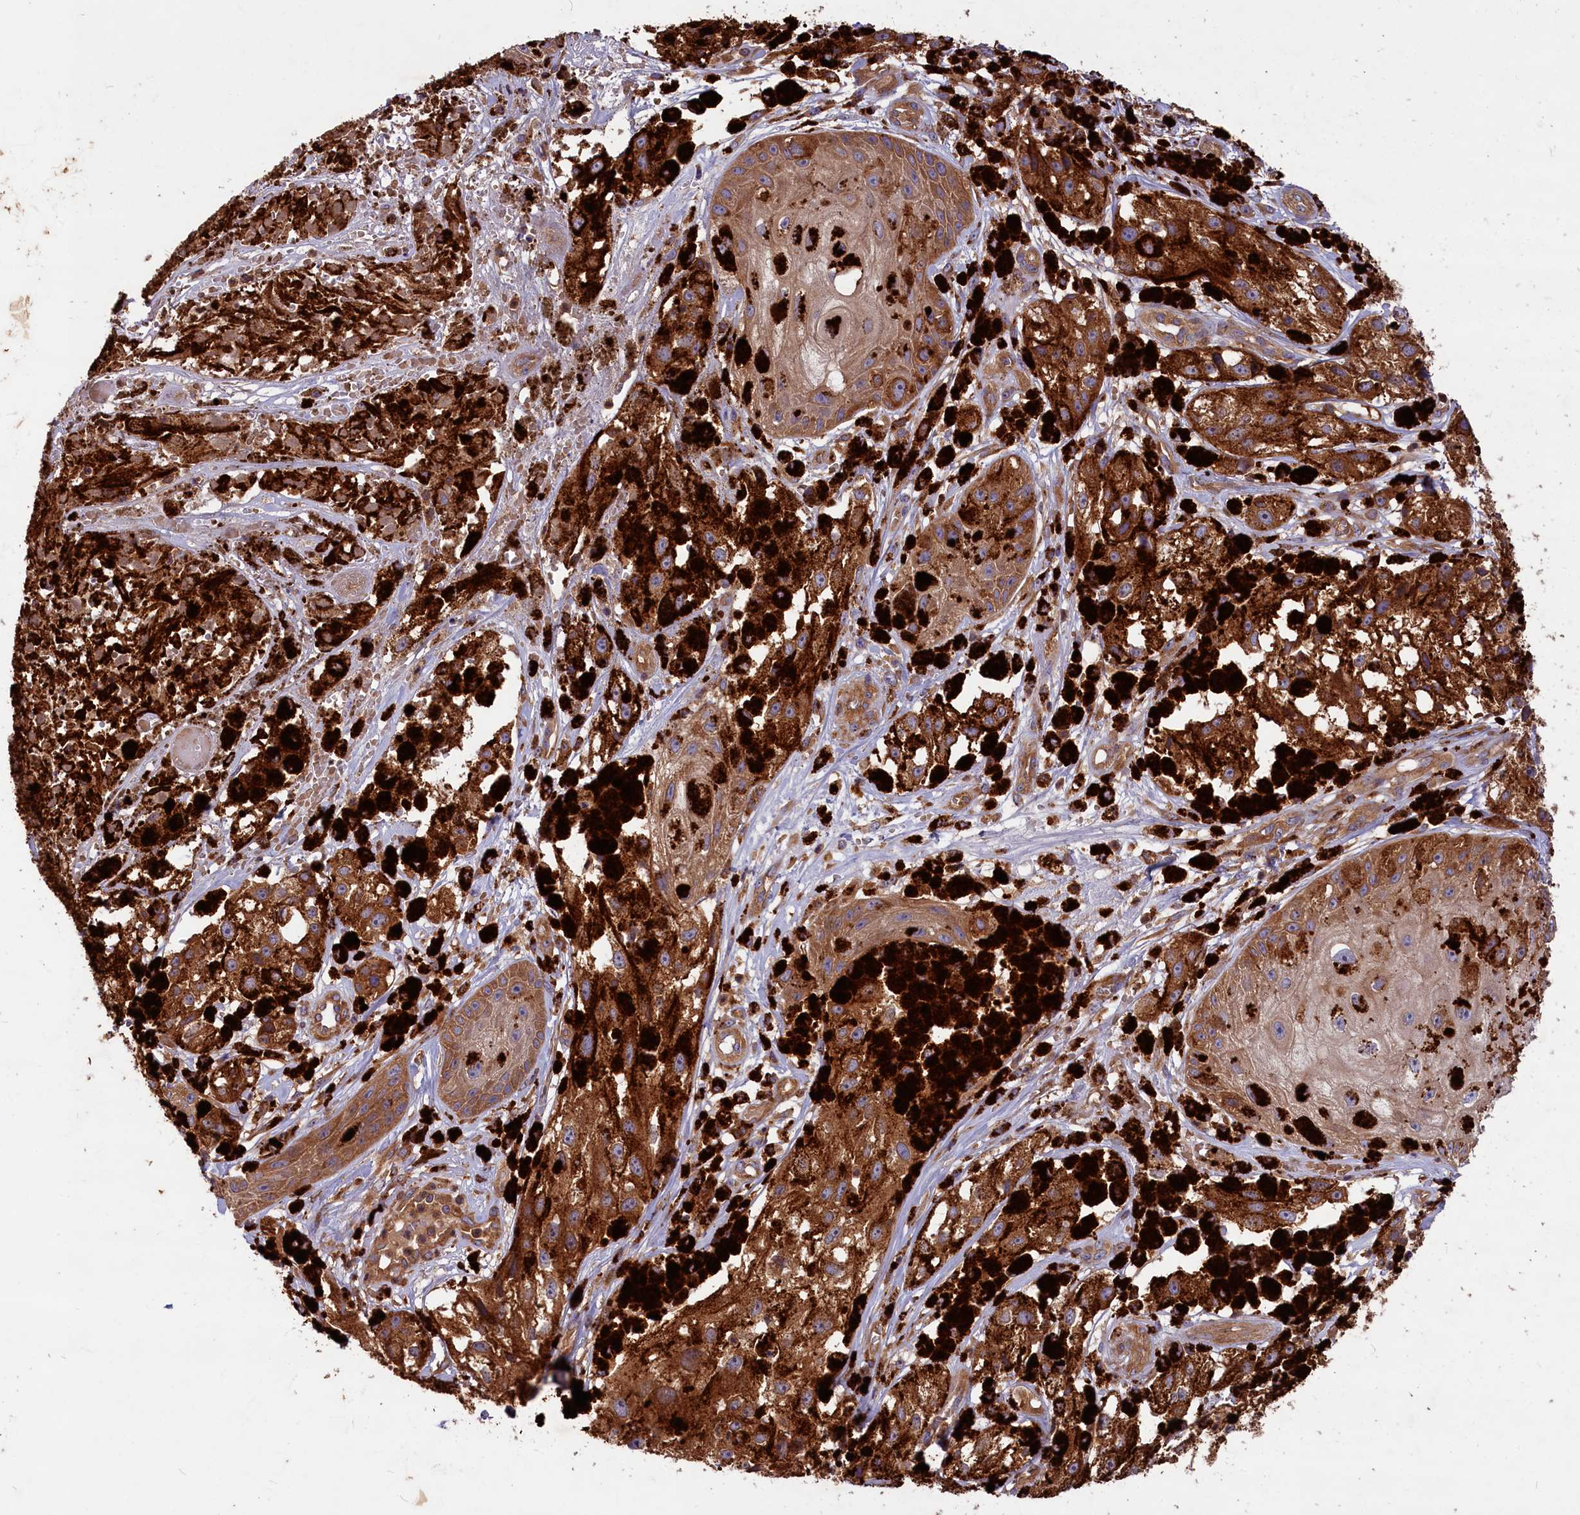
{"staining": {"intensity": "strong", "quantity": ">75%", "location": "cytoplasmic/membranous"}, "tissue": "melanoma", "cell_type": "Tumor cells", "image_type": "cancer", "snomed": [{"axis": "morphology", "description": "Malignant melanoma, NOS"}, {"axis": "topography", "description": "Skin"}], "caption": "Melanoma was stained to show a protein in brown. There is high levels of strong cytoplasmic/membranous expression in approximately >75% of tumor cells.", "gene": "MYO9B", "patient": {"sex": "male", "age": 88}}